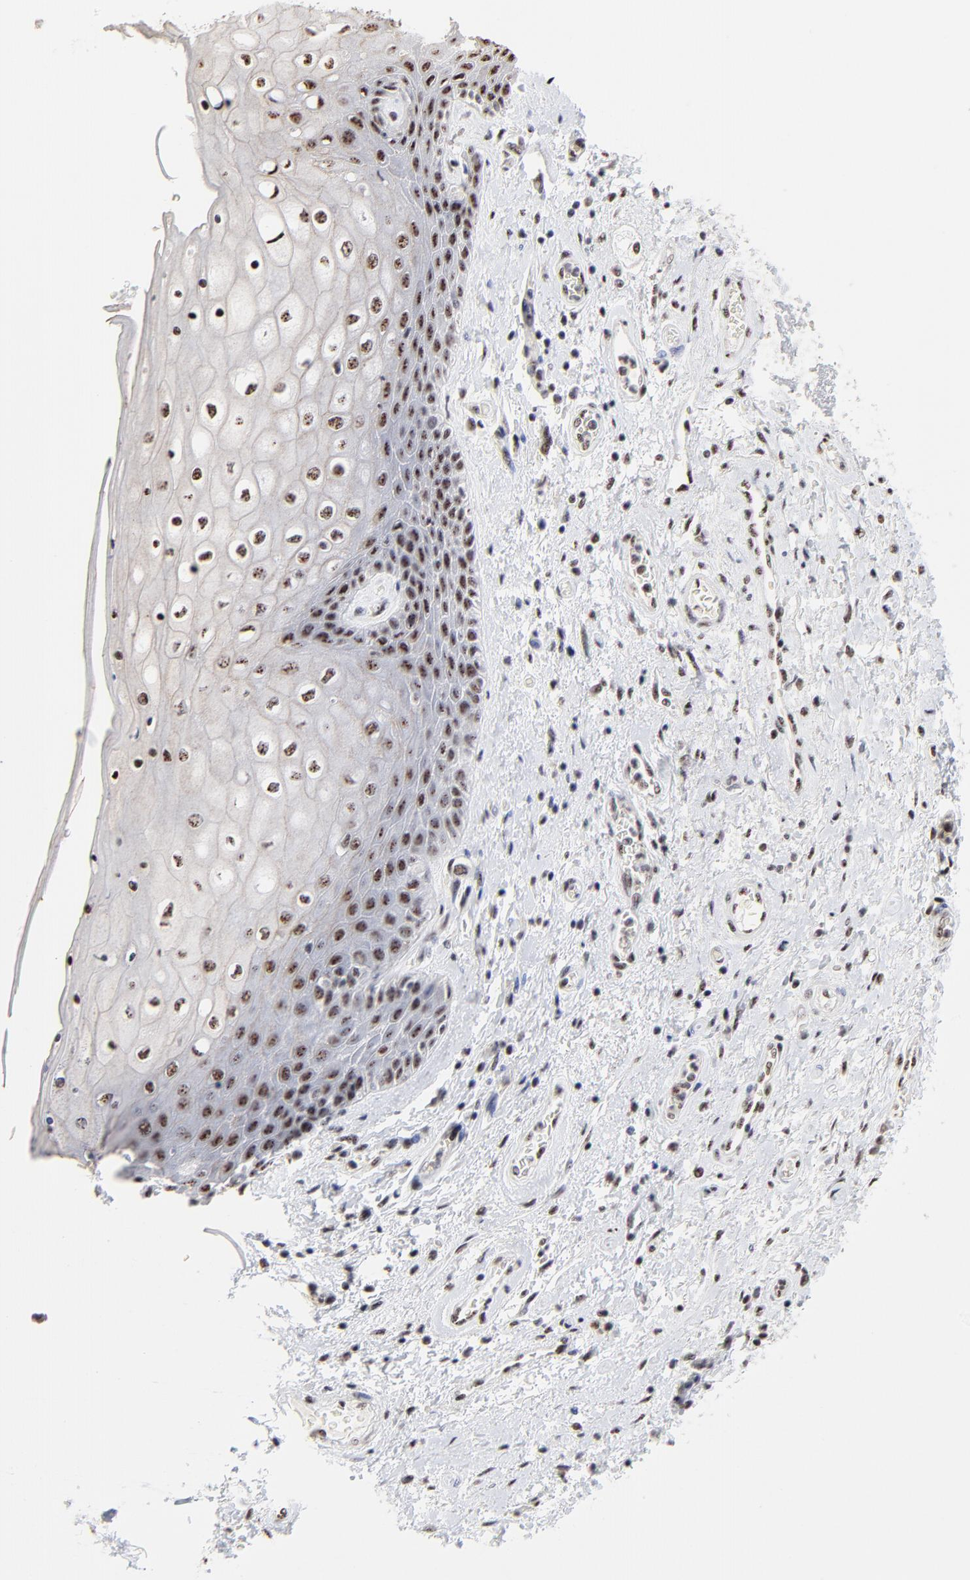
{"staining": {"intensity": "moderate", "quantity": ">75%", "location": "nuclear"}, "tissue": "skin", "cell_type": "Epidermal cells", "image_type": "normal", "snomed": [{"axis": "morphology", "description": "Normal tissue, NOS"}, {"axis": "topography", "description": "Anal"}], "caption": "Immunohistochemical staining of benign skin shows medium levels of moderate nuclear staining in approximately >75% of epidermal cells.", "gene": "MBD4", "patient": {"sex": "female", "age": 46}}